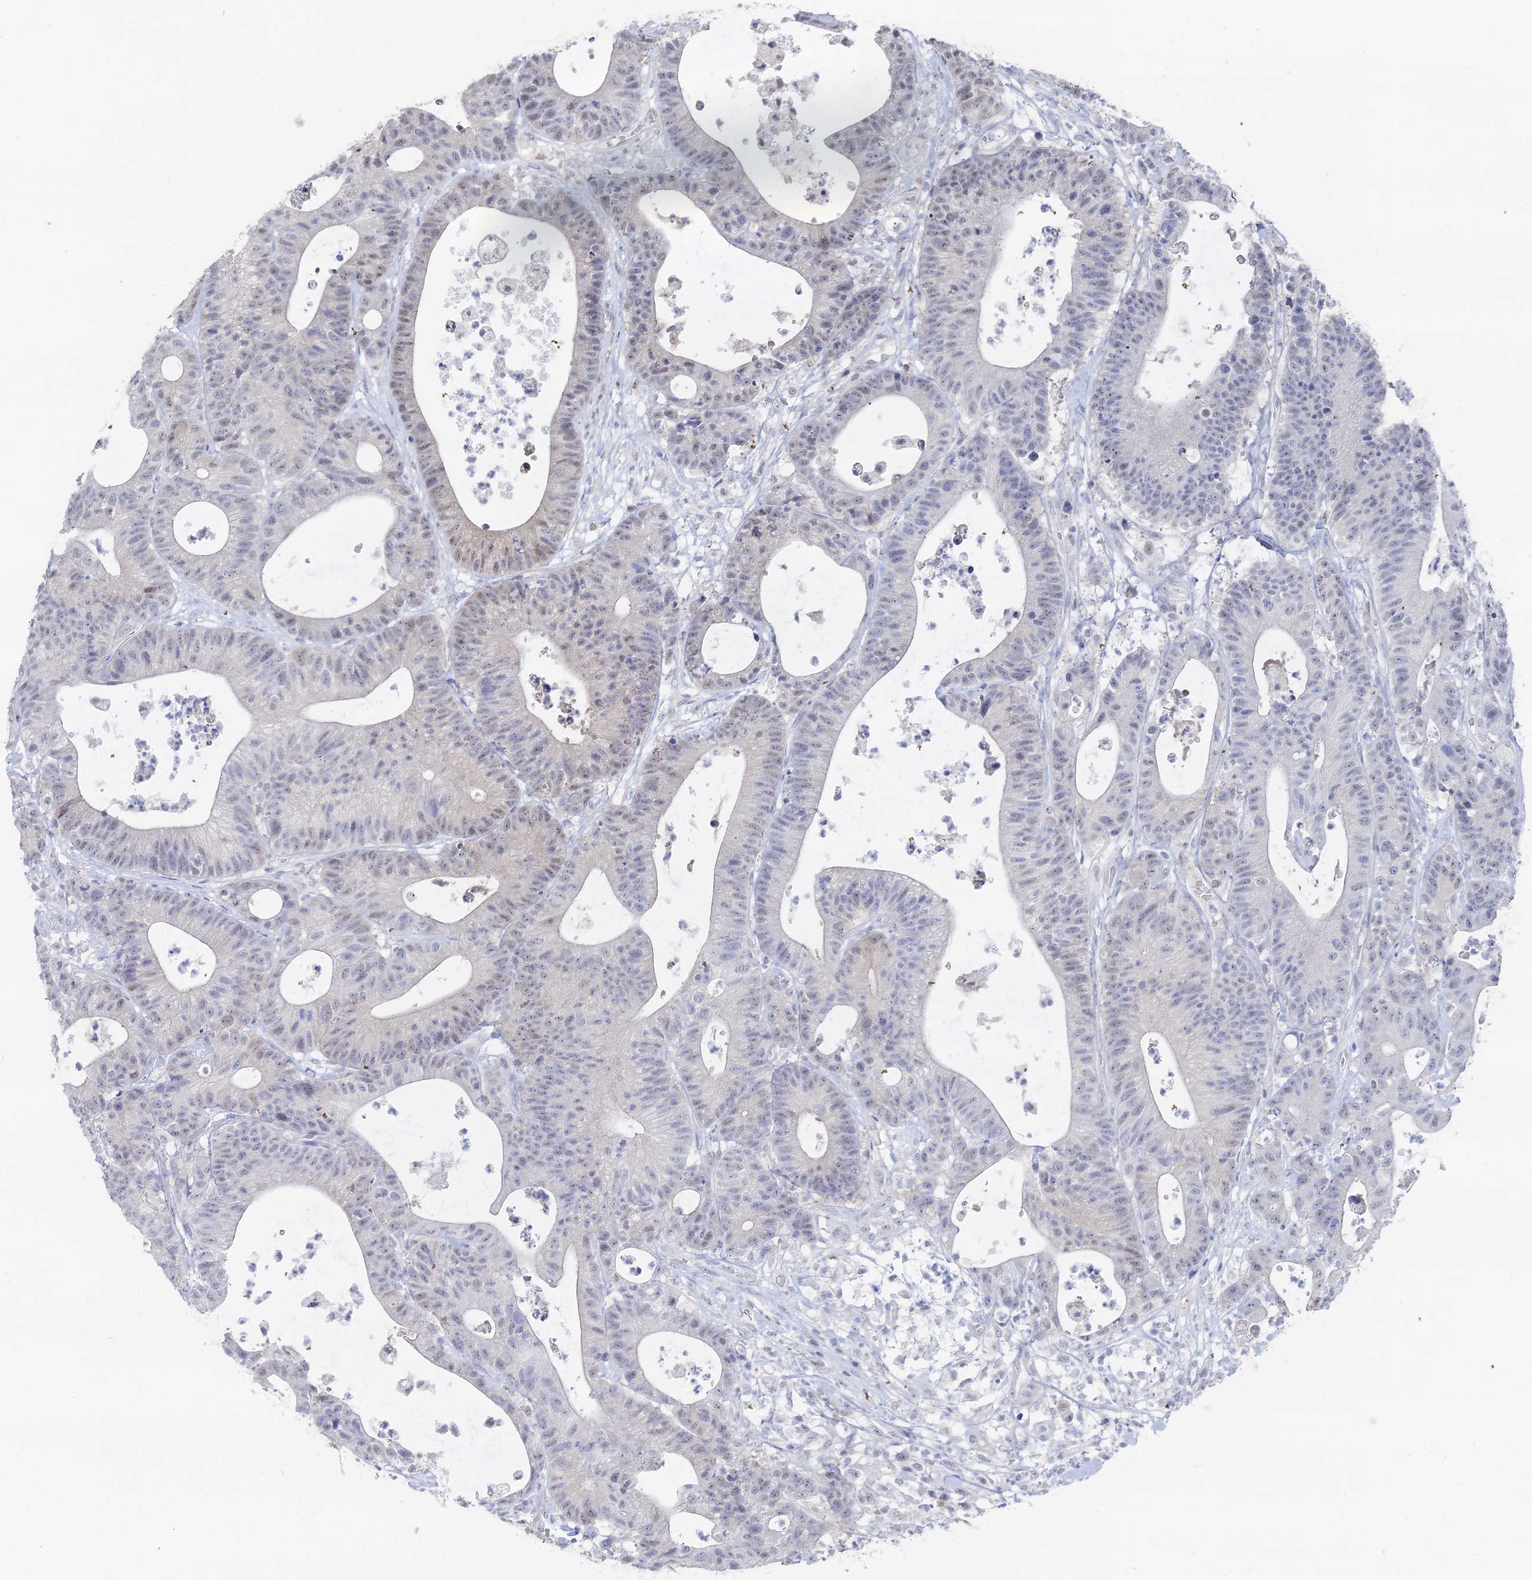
{"staining": {"intensity": "weak", "quantity": "25%-75%", "location": "nuclear"}, "tissue": "colorectal cancer", "cell_type": "Tumor cells", "image_type": "cancer", "snomed": [{"axis": "morphology", "description": "Adenocarcinoma, NOS"}, {"axis": "topography", "description": "Colon"}], "caption": "Immunohistochemical staining of adenocarcinoma (colorectal) demonstrates low levels of weak nuclear protein positivity in approximately 25%-75% of tumor cells. (DAB (3,3'-diaminobenzidine) = brown stain, brightfield microscopy at high magnification).", "gene": "THAP4", "patient": {"sex": "female", "age": 84}}